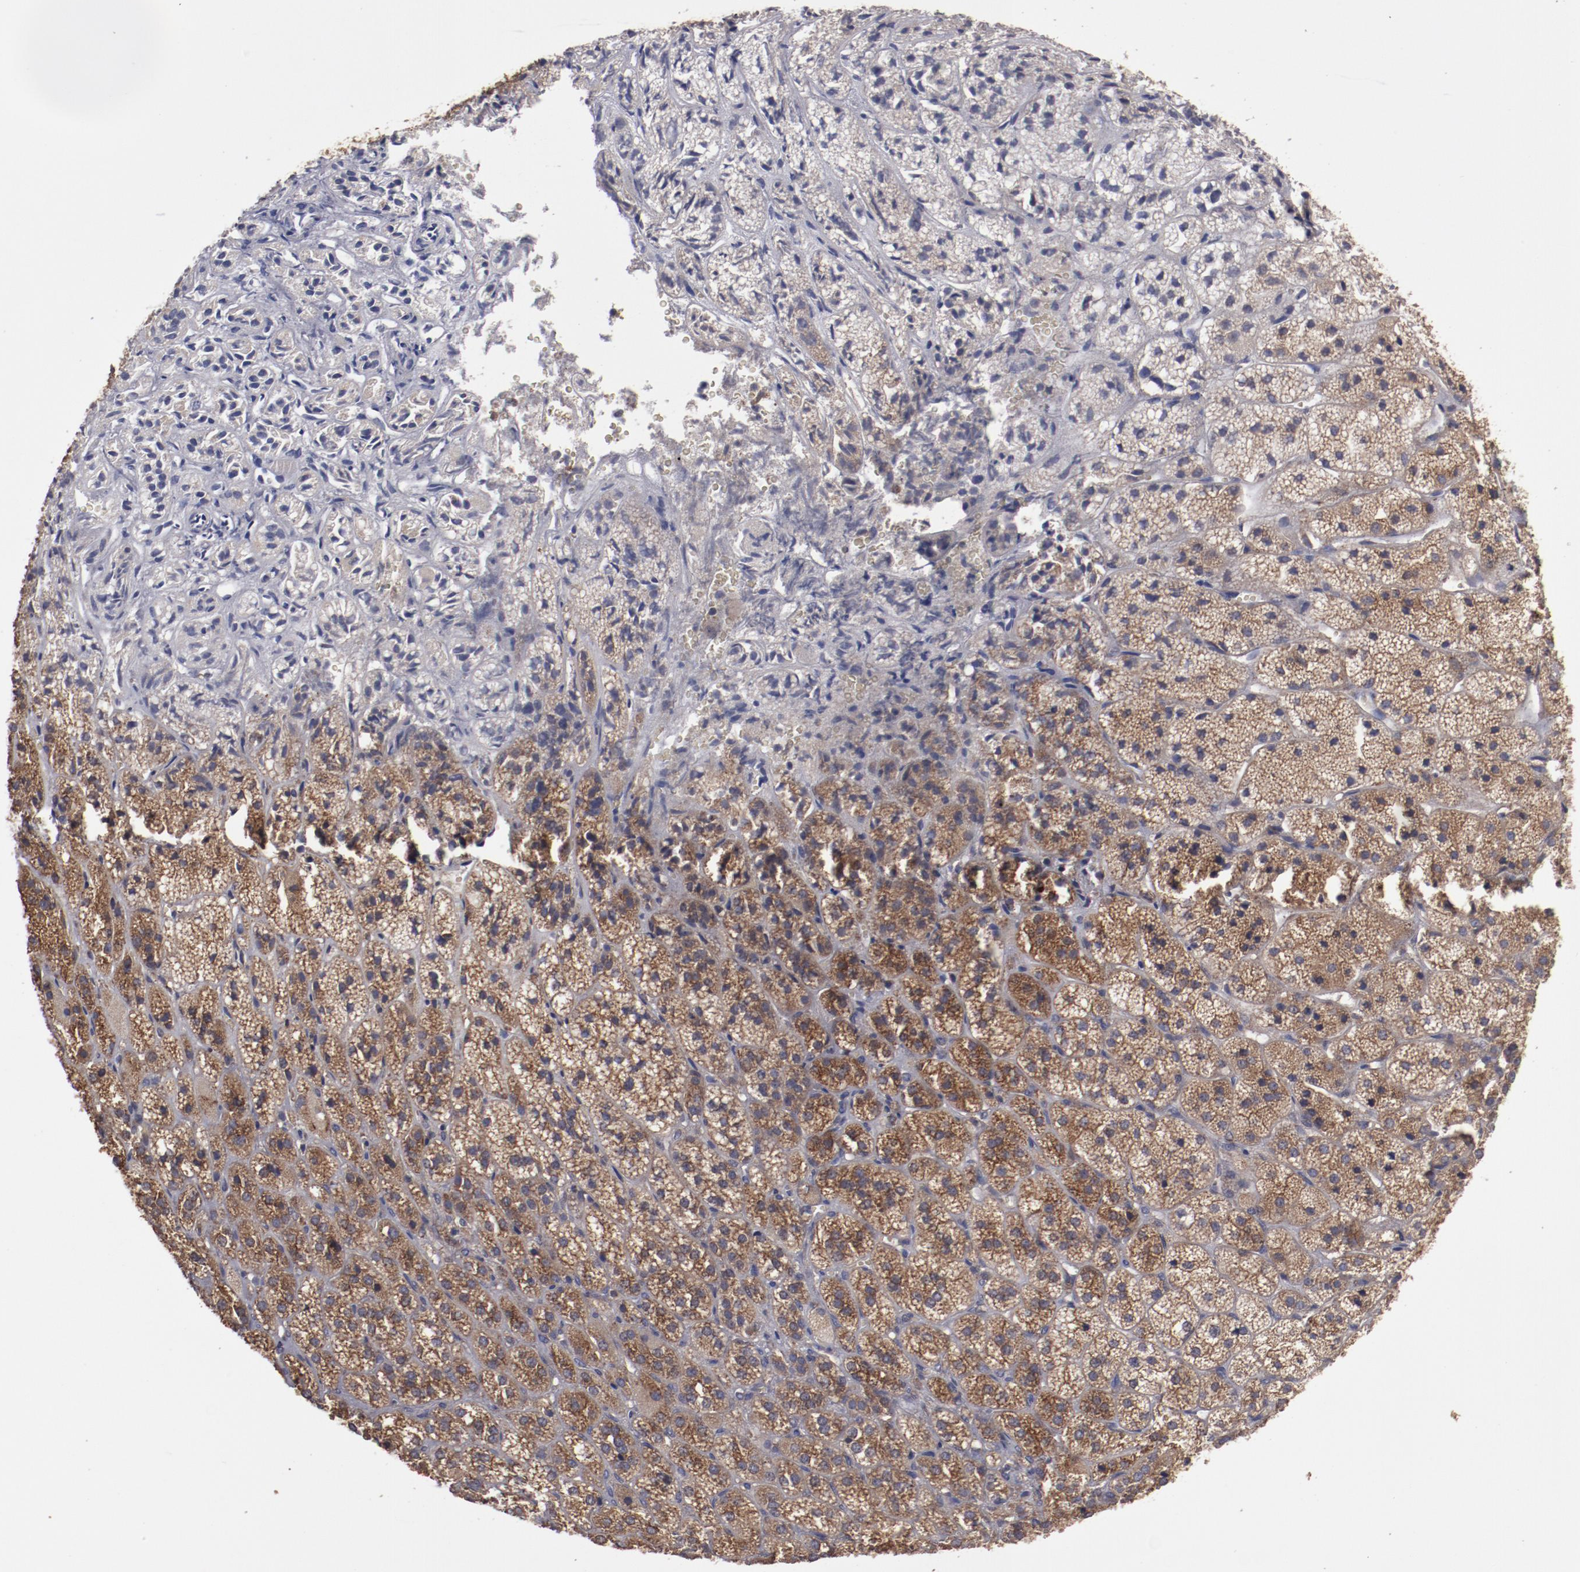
{"staining": {"intensity": "strong", "quantity": ">75%", "location": "cytoplasmic/membranous"}, "tissue": "adrenal gland", "cell_type": "Glandular cells", "image_type": "normal", "snomed": [{"axis": "morphology", "description": "Normal tissue, NOS"}, {"axis": "topography", "description": "Adrenal gland"}], "caption": "About >75% of glandular cells in normal human adrenal gland reveal strong cytoplasmic/membranous protein expression as visualized by brown immunohistochemical staining.", "gene": "RPS4X", "patient": {"sex": "female", "age": 71}}